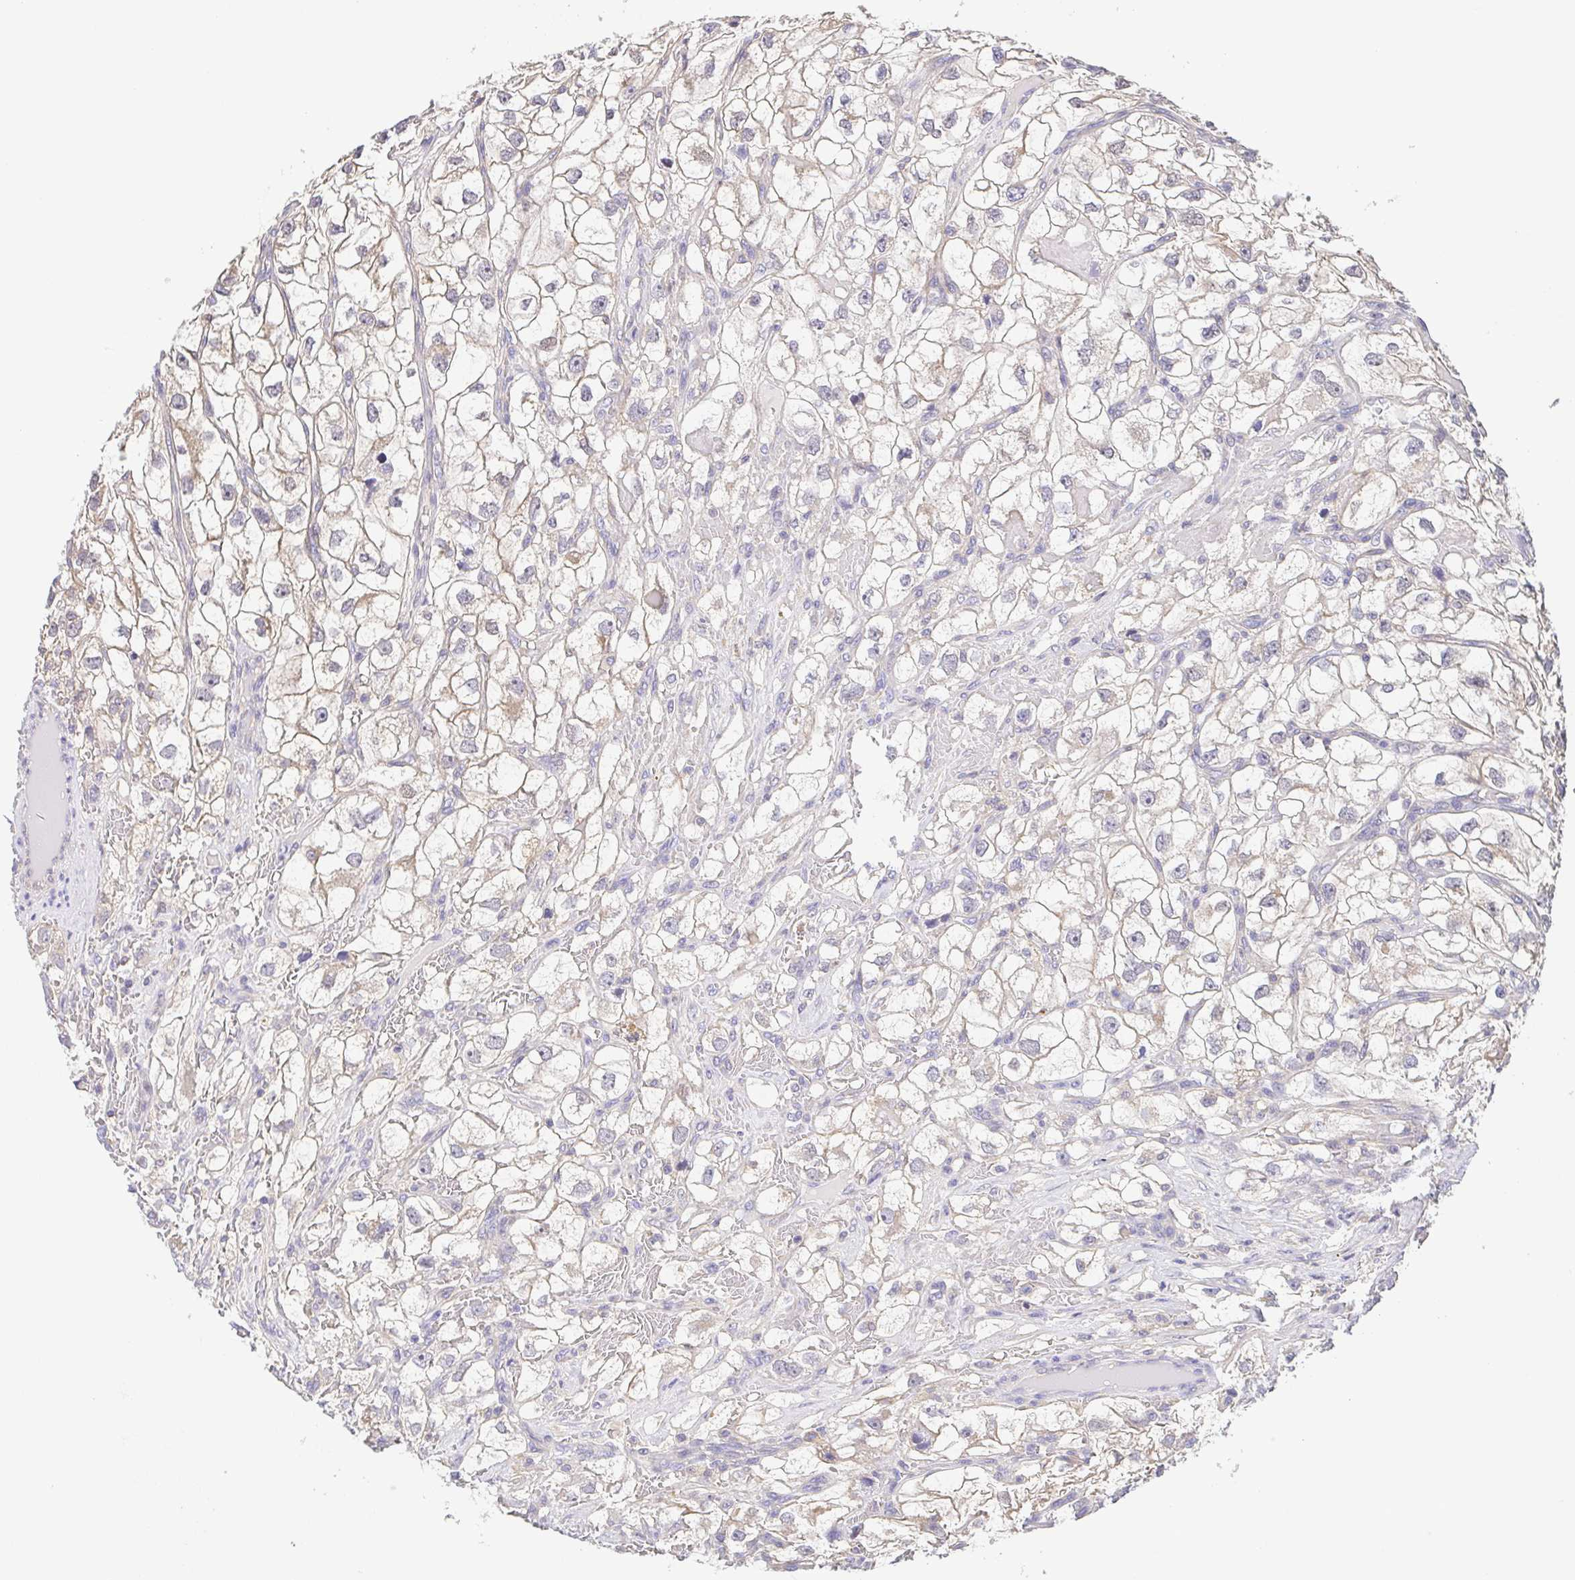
{"staining": {"intensity": "negative", "quantity": "none", "location": "none"}, "tissue": "renal cancer", "cell_type": "Tumor cells", "image_type": "cancer", "snomed": [{"axis": "morphology", "description": "Adenocarcinoma, NOS"}, {"axis": "topography", "description": "Kidney"}], "caption": "Immunohistochemistry of human renal cancer demonstrates no staining in tumor cells.", "gene": "PREPL", "patient": {"sex": "male", "age": 59}}